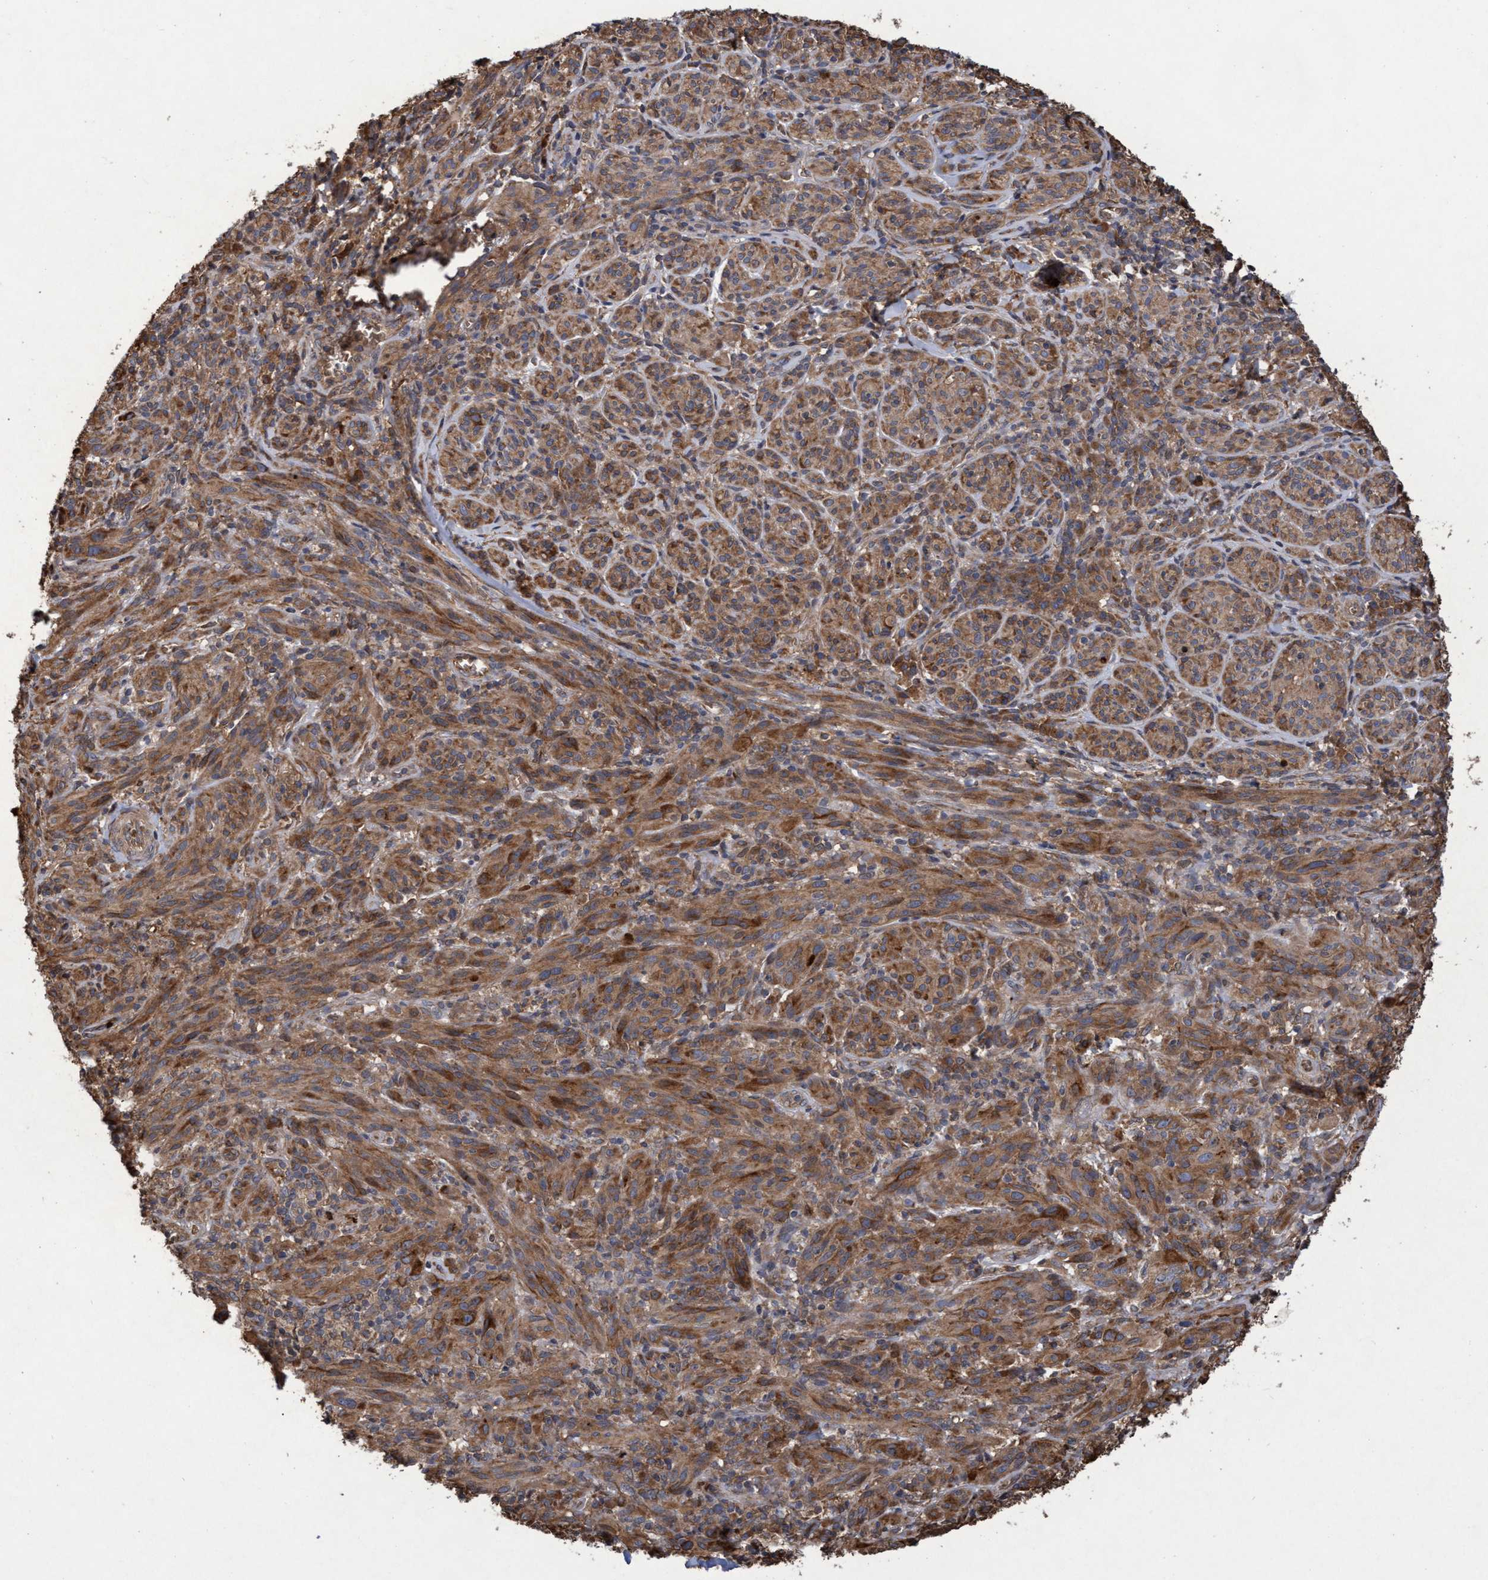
{"staining": {"intensity": "moderate", "quantity": ">75%", "location": "cytoplasmic/membranous"}, "tissue": "melanoma", "cell_type": "Tumor cells", "image_type": "cancer", "snomed": [{"axis": "morphology", "description": "Malignant melanoma, NOS"}, {"axis": "topography", "description": "Skin of head"}], "caption": "Immunohistochemistry (IHC) (DAB (3,3'-diaminobenzidine)) staining of human malignant melanoma displays moderate cytoplasmic/membranous protein expression in about >75% of tumor cells.", "gene": "CHMP6", "patient": {"sex": "male", "age": 96}}